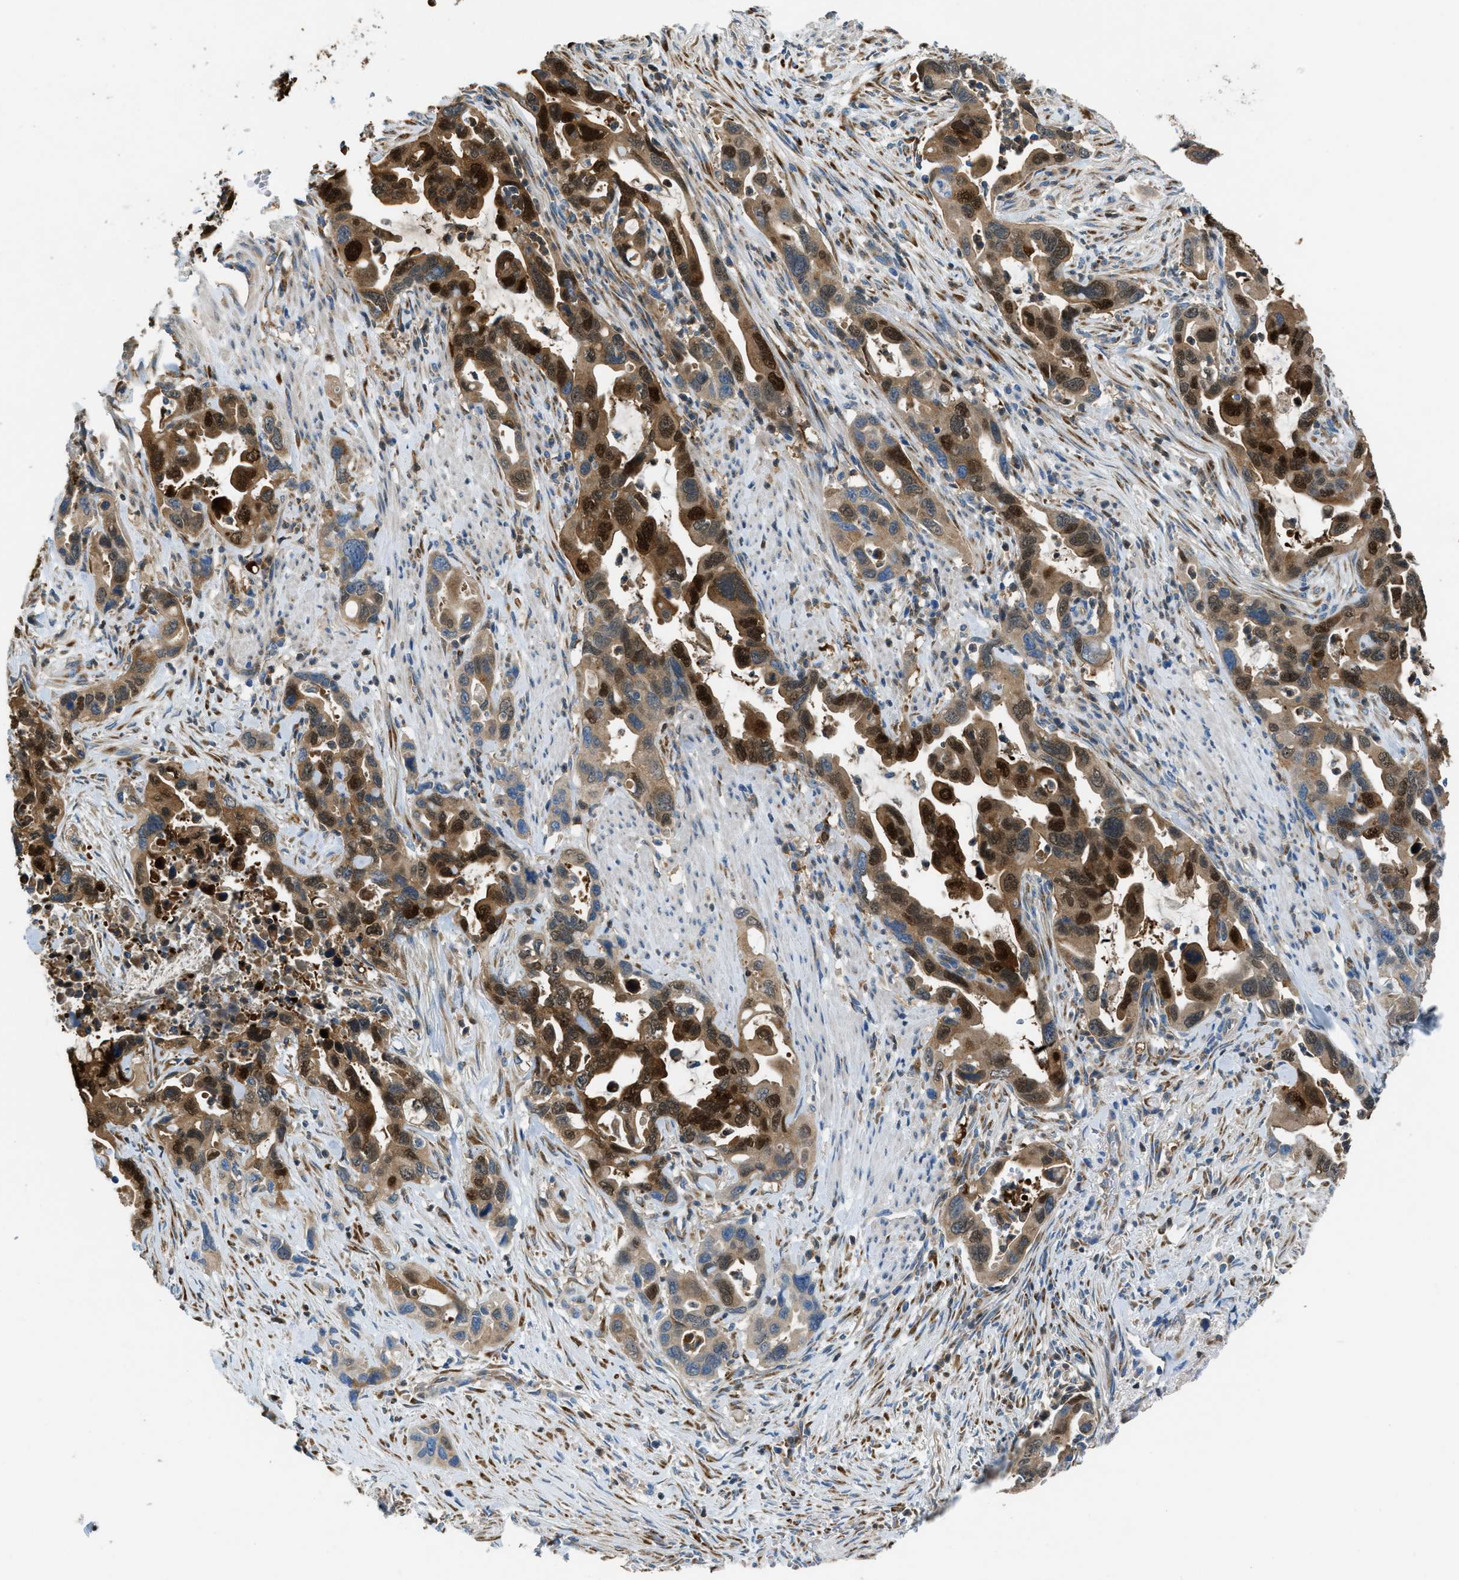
{"staining": {"intensity": "strong", "quantity": ">75%", "location": "cytoplasmic/membranous,nuclear"}, "tissue": "pancreatic cancer", "cell_type": "Tumor cells", "image_type": "cancer", "snomed": [{"axis": "morphology", "description": "Adenocarcinoma, NOS"}, {"axis": "topography", "description": "Pancreas"}], "caption": "IHC of human pancreatic cancer (adenocarcinoma) exhibits high levels of strong cytoplasmic/membranous and nuclear expression in about >75% of tumor cells.", "gene": "GIMAP8", "patient": {"sex": "female", "age": 70}}